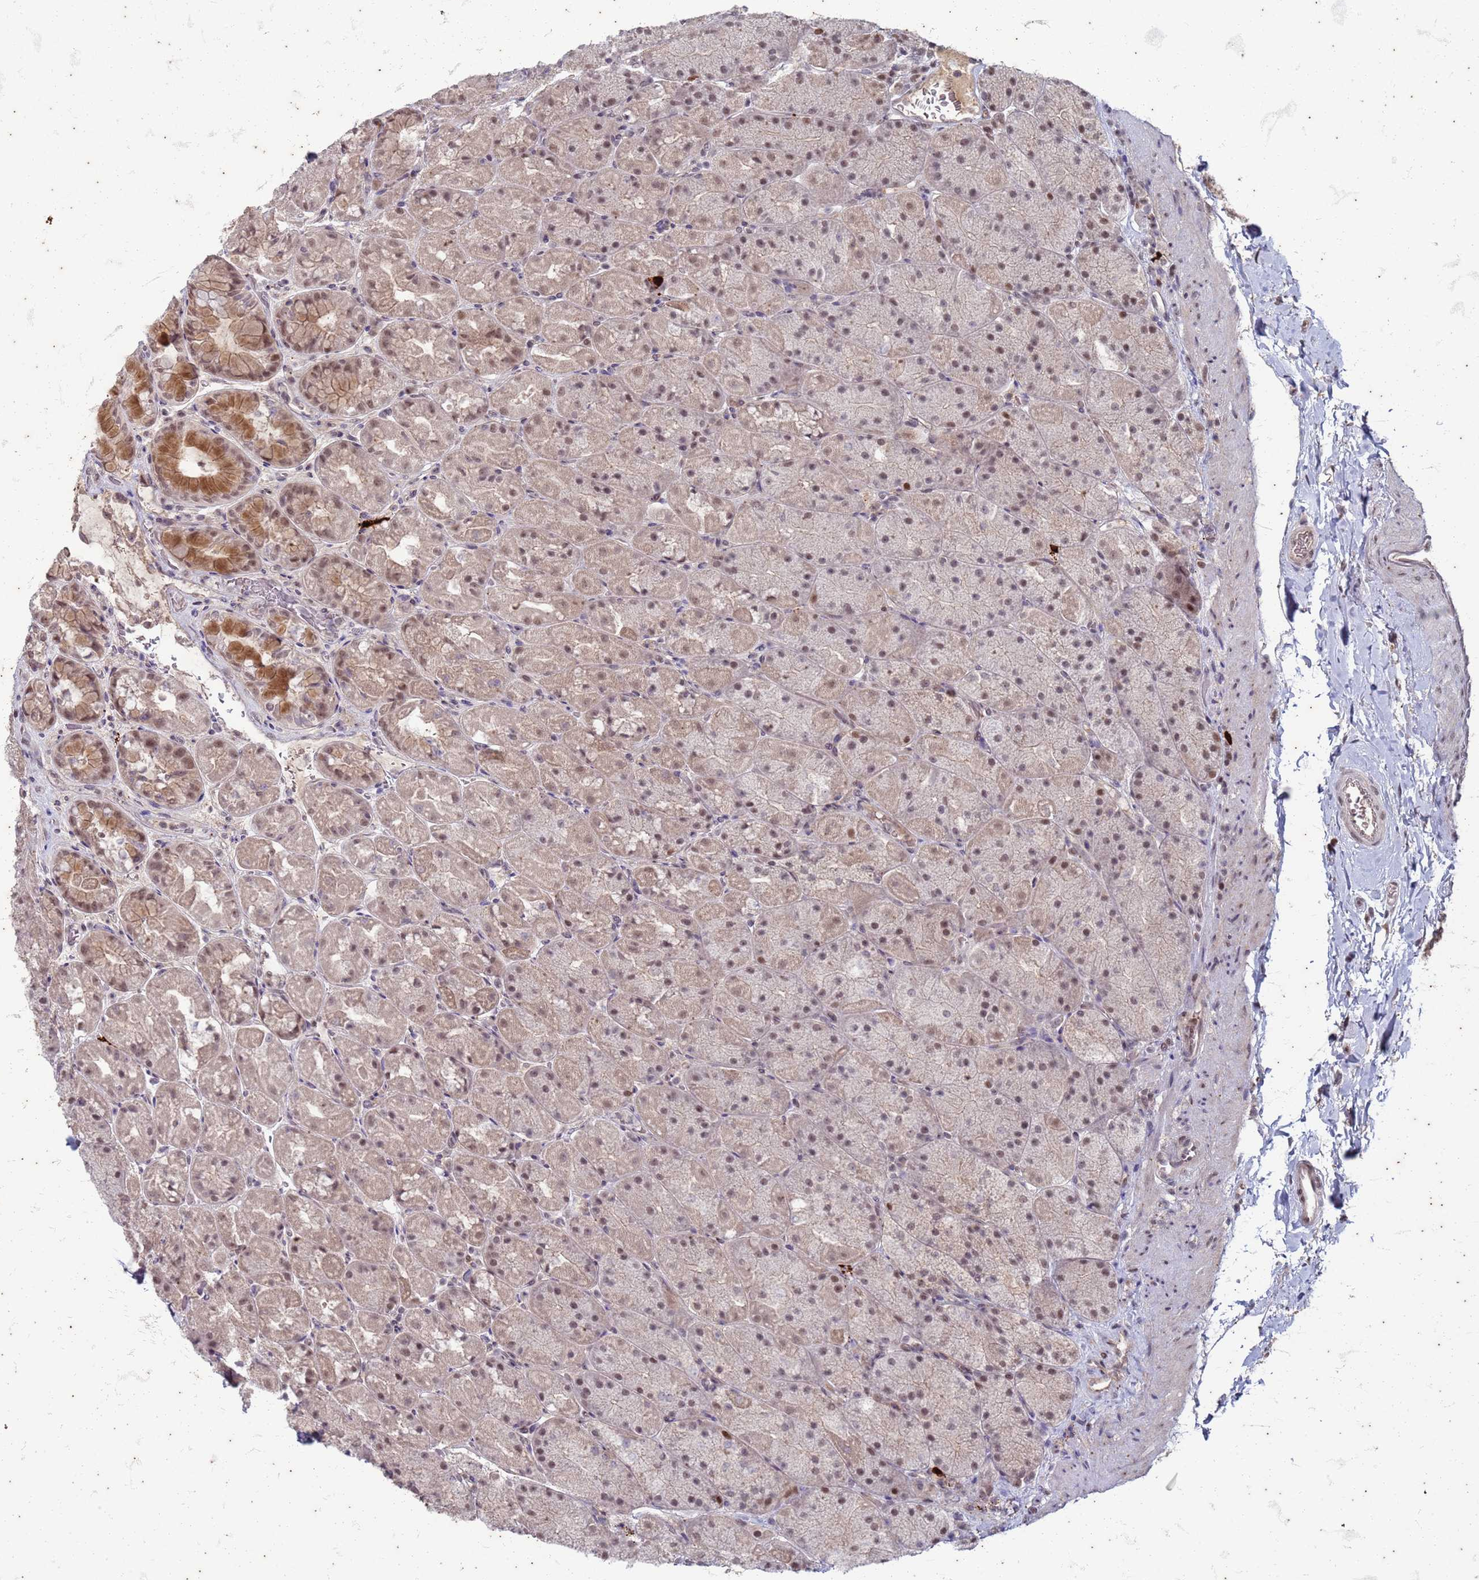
{"staining": {"intensity": "moderate", "quantity": "25%-75%", "location": "cytoplasmic/membranous,nuclear"}, "tissue": "stomach", "cell_type": "Glandular cells", "image_type": "normal", "snomed": [{"axis": "morphology", "description": "Normal tissue, NOS"}, {"axis": "topography", "description": "Stomach, upper"}, {"axis": "topography", "description": "Stomach, lower"}], "caption": "A brown stain labels moderate cytoplasmic/membranous,nuclear staining of a protein in glandular cells of normal stomach. The staining was performed using DAB, with brown indicating positive protein expression. Nuclei are stained blue with hematoxylin.", "gene": "TRMT6", "patient": {"sex": "male", "age": 67}}